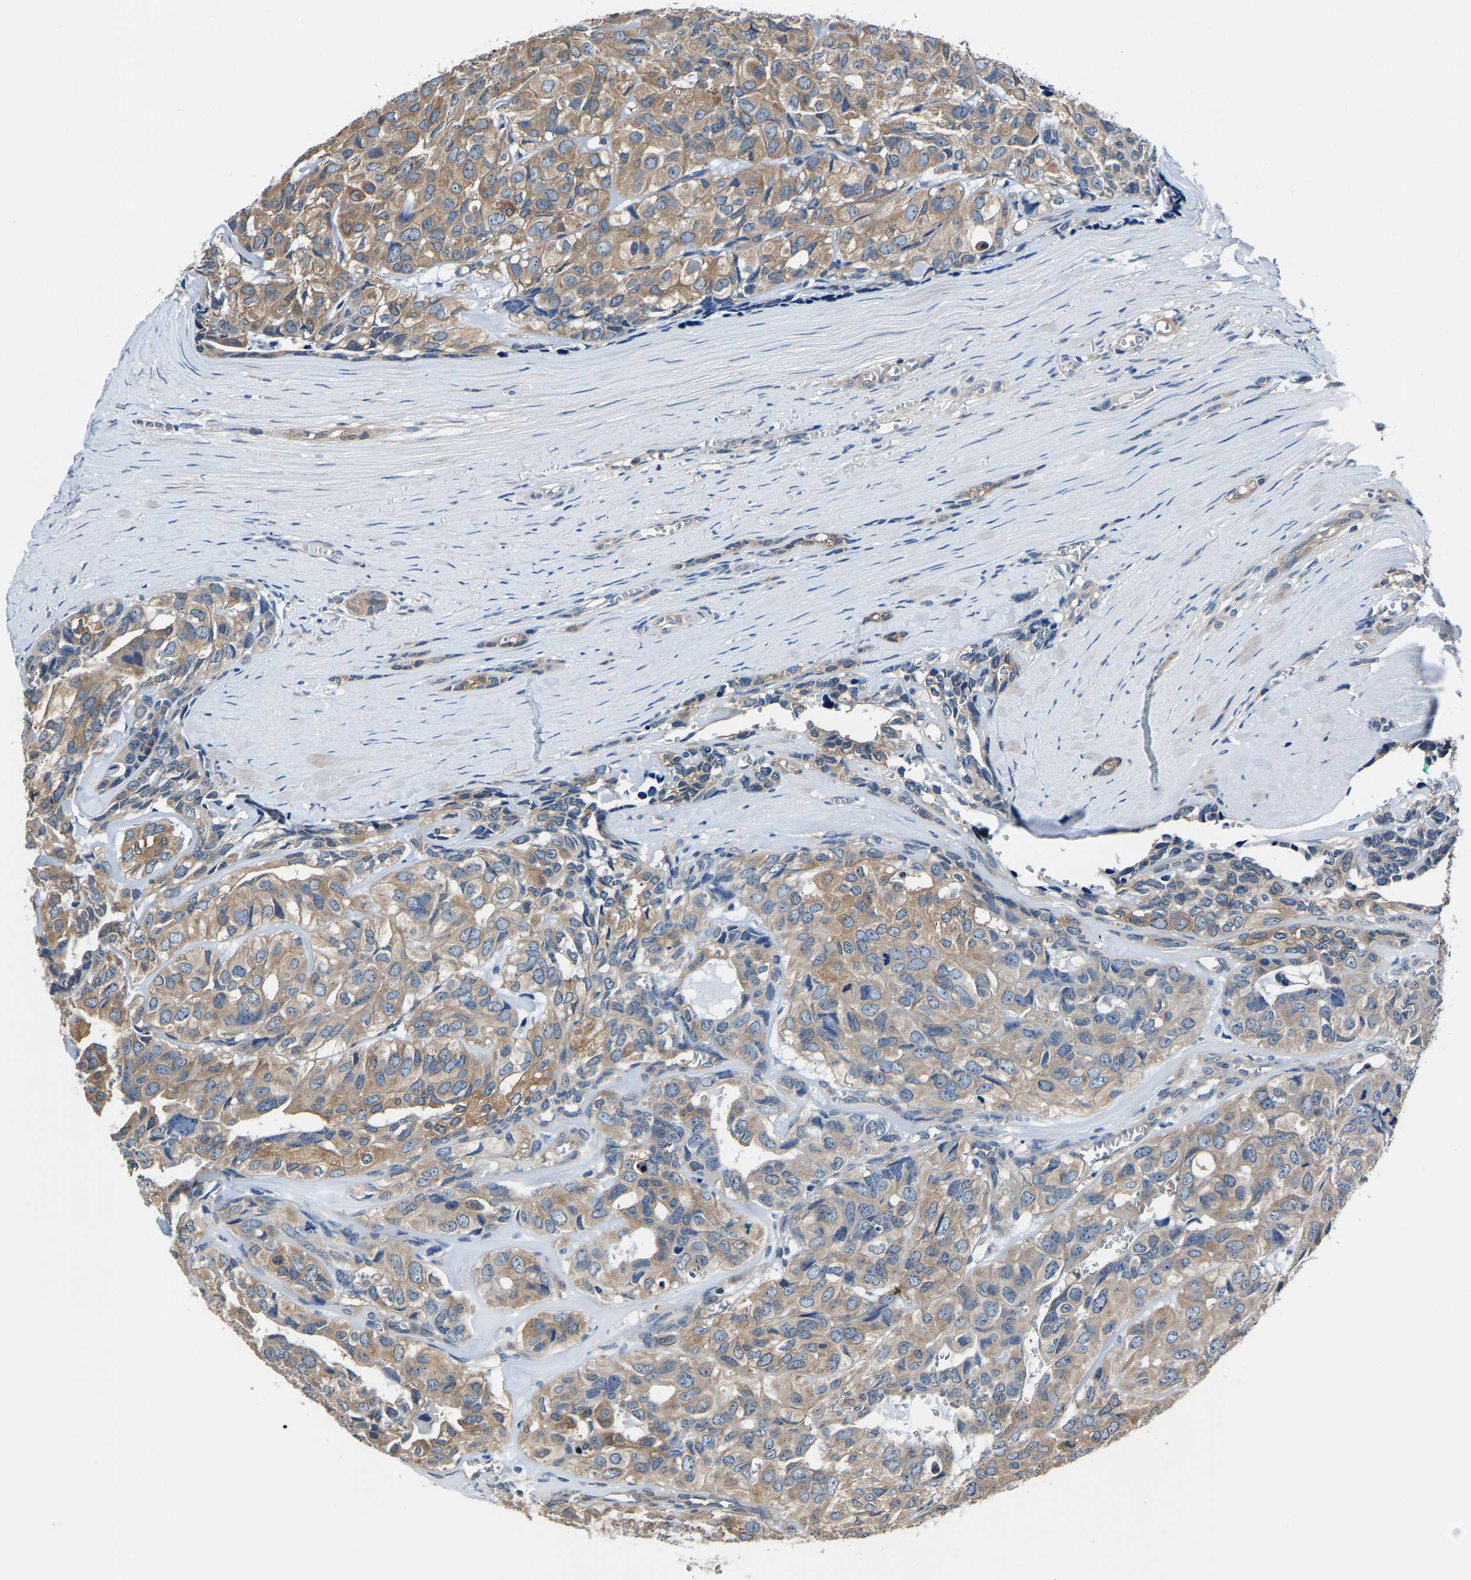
{"staining": {"intensity": "moderate", "quantity": ">75%", "location": "cytoplasmic/membranous"}, "tissue": "head and neck cancer", "cell_type": "Tumor cells", "image_type": "cancer", "snomed": [{"axis": "morphology", "description": "Adenocarcinoma, NOS"}, {"axis": "topography", "description": "Salivary gland, NOS"}, {"axis": "topography", "description": "Head-Neck"}], "caption": "A high-resolution histopathology image shows immunohistochemistry staining of head and neck cancer (adenocarcinoma), which exhibits moderate cytoplasmic/membranous positivity in about >75% of tumor cells.", "gene": "ALDOB", "patient": {"sex": "female", "age": 76}}